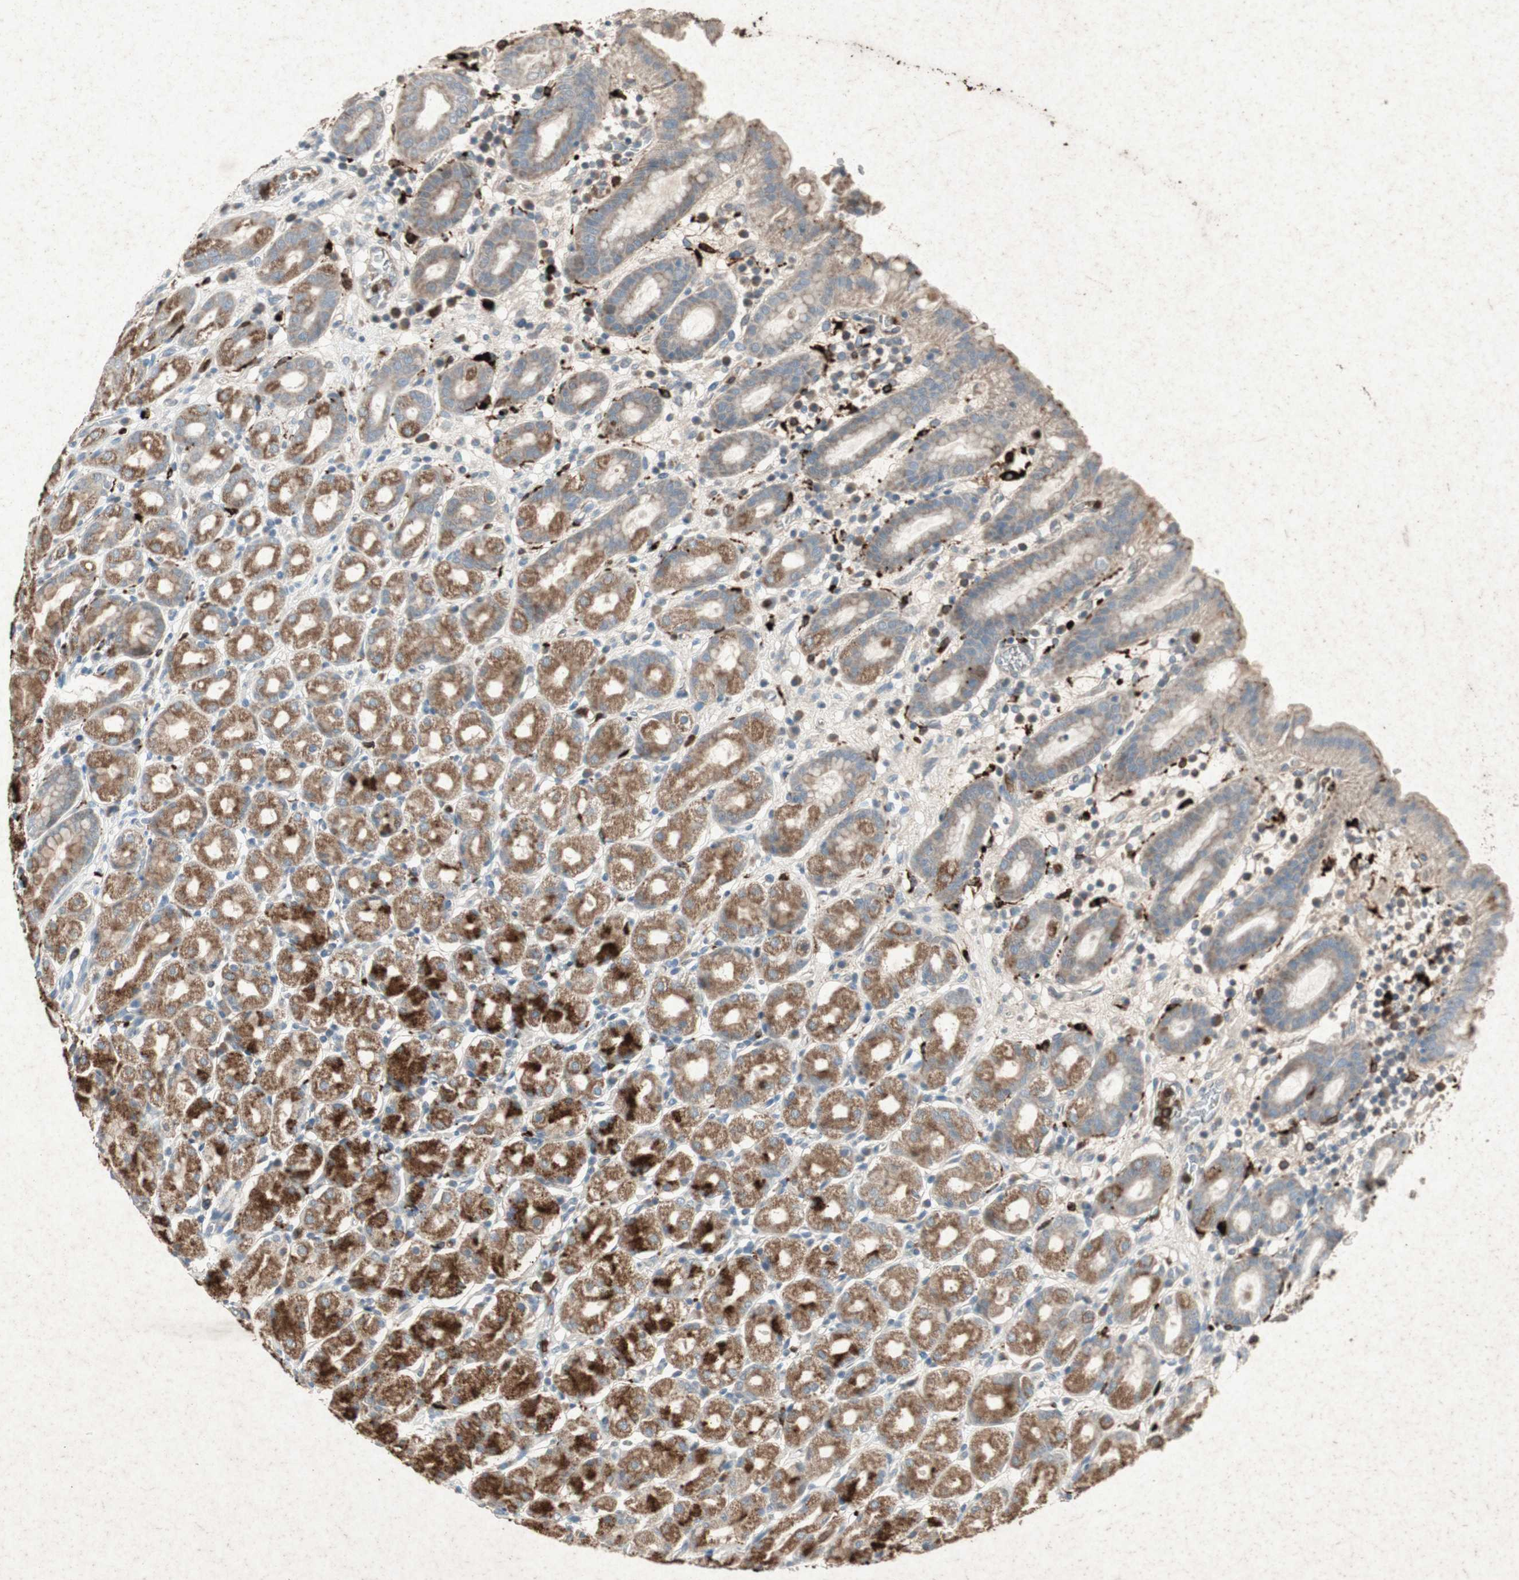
{"staining": {"intensity": "moderate", "quantity": "25%-75%", "location": "cytoplasmic/membranous"}, "tissue": "stomach", "cell_type": "Glandular cells", "image_type": "normal", "snomed": [{"axis": "morphology", "description": "Normal tissue, NOS"}, {"axis": "topography", "description": "Stomach, upper"}], "caption": "IHC micrograph of normal human stomach stained for a protein (brown), which demonstrates medium levels of moderate cytoplasmic/membranous positivity in about 25%-75% of glandular cells.", "gene": "TYROBP", "patient": {"sex": "male", "age": 68}}